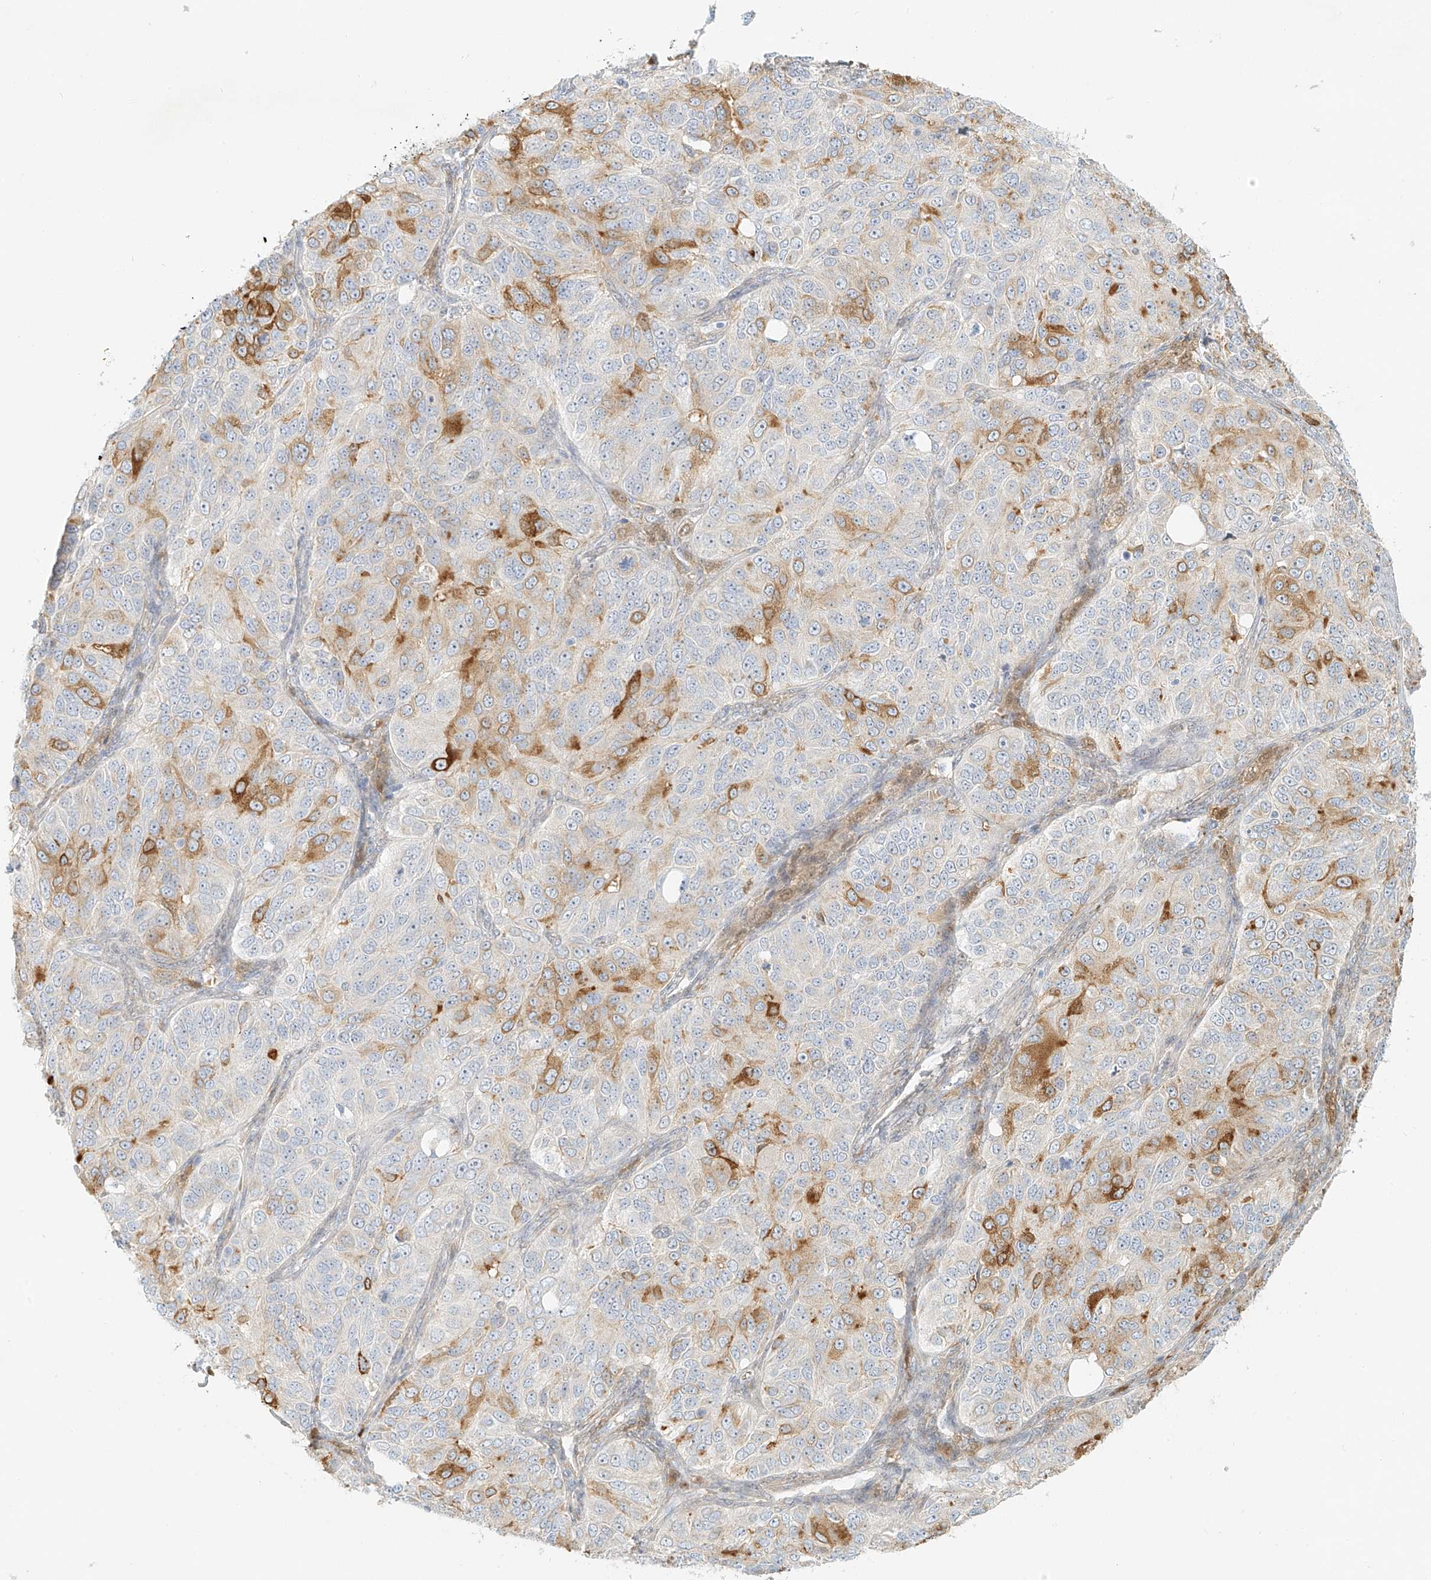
{"staining": {"intensity": "moderate", "quantity": "<25%", "location": "cytoplasmic/membranous"}, "tissue": "ovarian cancer", "cell_type": "Tumor cells", "image_type": "cancer", "snomed": [{"axis": "morphology", "description": "Carcinoma, endometroid"}, {"axis": "topography", "description": "Ovary"}], "caption": "IHC (DAB (3,3'-diaminobenzidine)) staining of ovarian cancer reveals moderate cytoplasmic/membranous protein positivity in approximately <25% of tumor cells.", "gene": "UPK1B", "patient": {"sex": "female", "age": 51}}